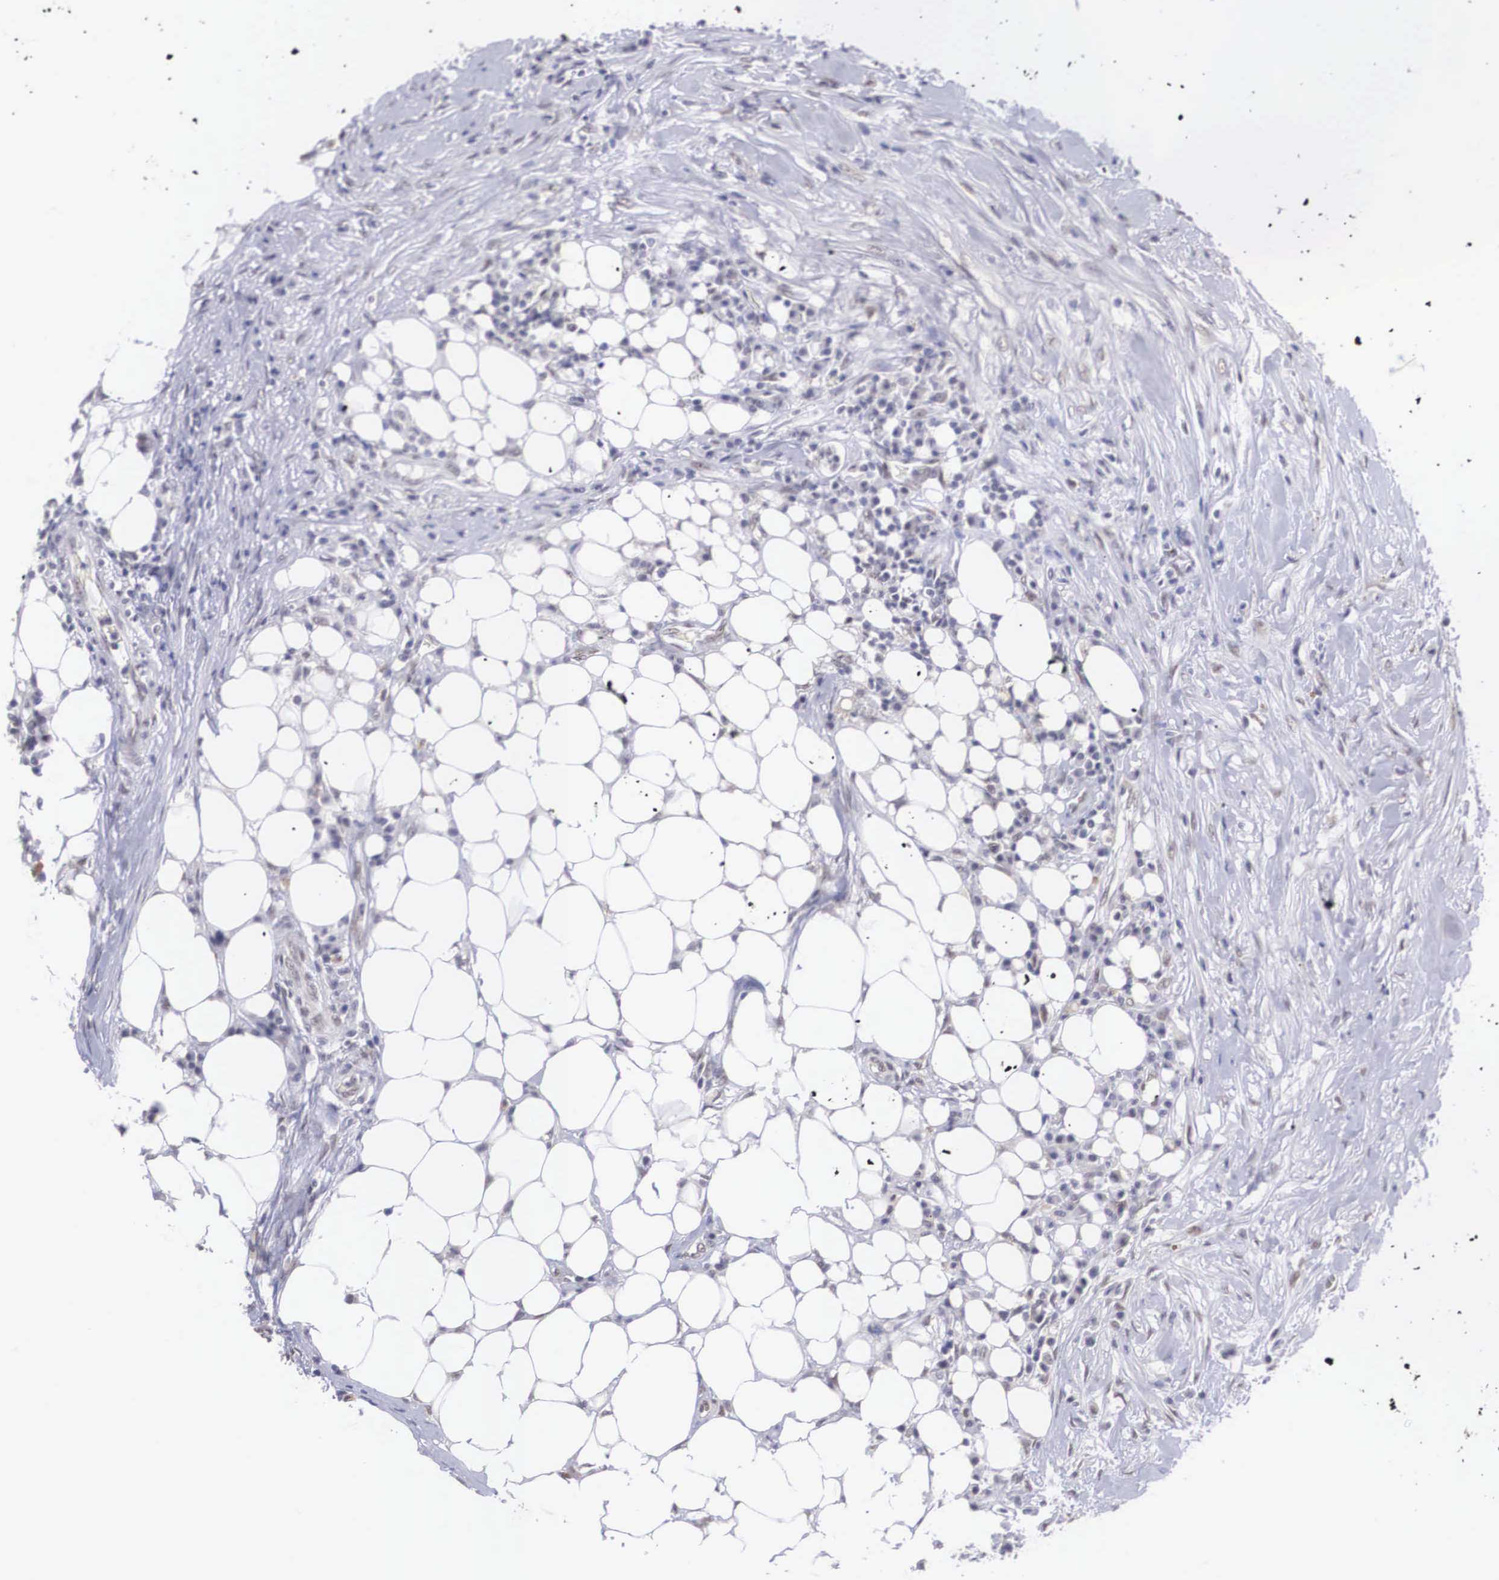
{"staining": {"intensity": "weak", "quantity": "25%-75%", "location": "cytoplasmic/membranous,nuclear"}, "tissue": "colorectal cancer", "cell_type": "Tumor cells", "image_type": "cancer", "snomed": [{"axis": "morphology", "description": "Adenocarcinoma, NOS"}, {"axis": "topography", "description": "Colon"}], "caption": "Weak cytoplasmic/membranous and nuclear positivity for a protein is present in about 25%-75% of tumor cells of colorectal cancer (adenocarcinoma) using immunohistochemistry (IHC).", "gene": "NINL", "patient": {"sex": "female", "age": 70}}